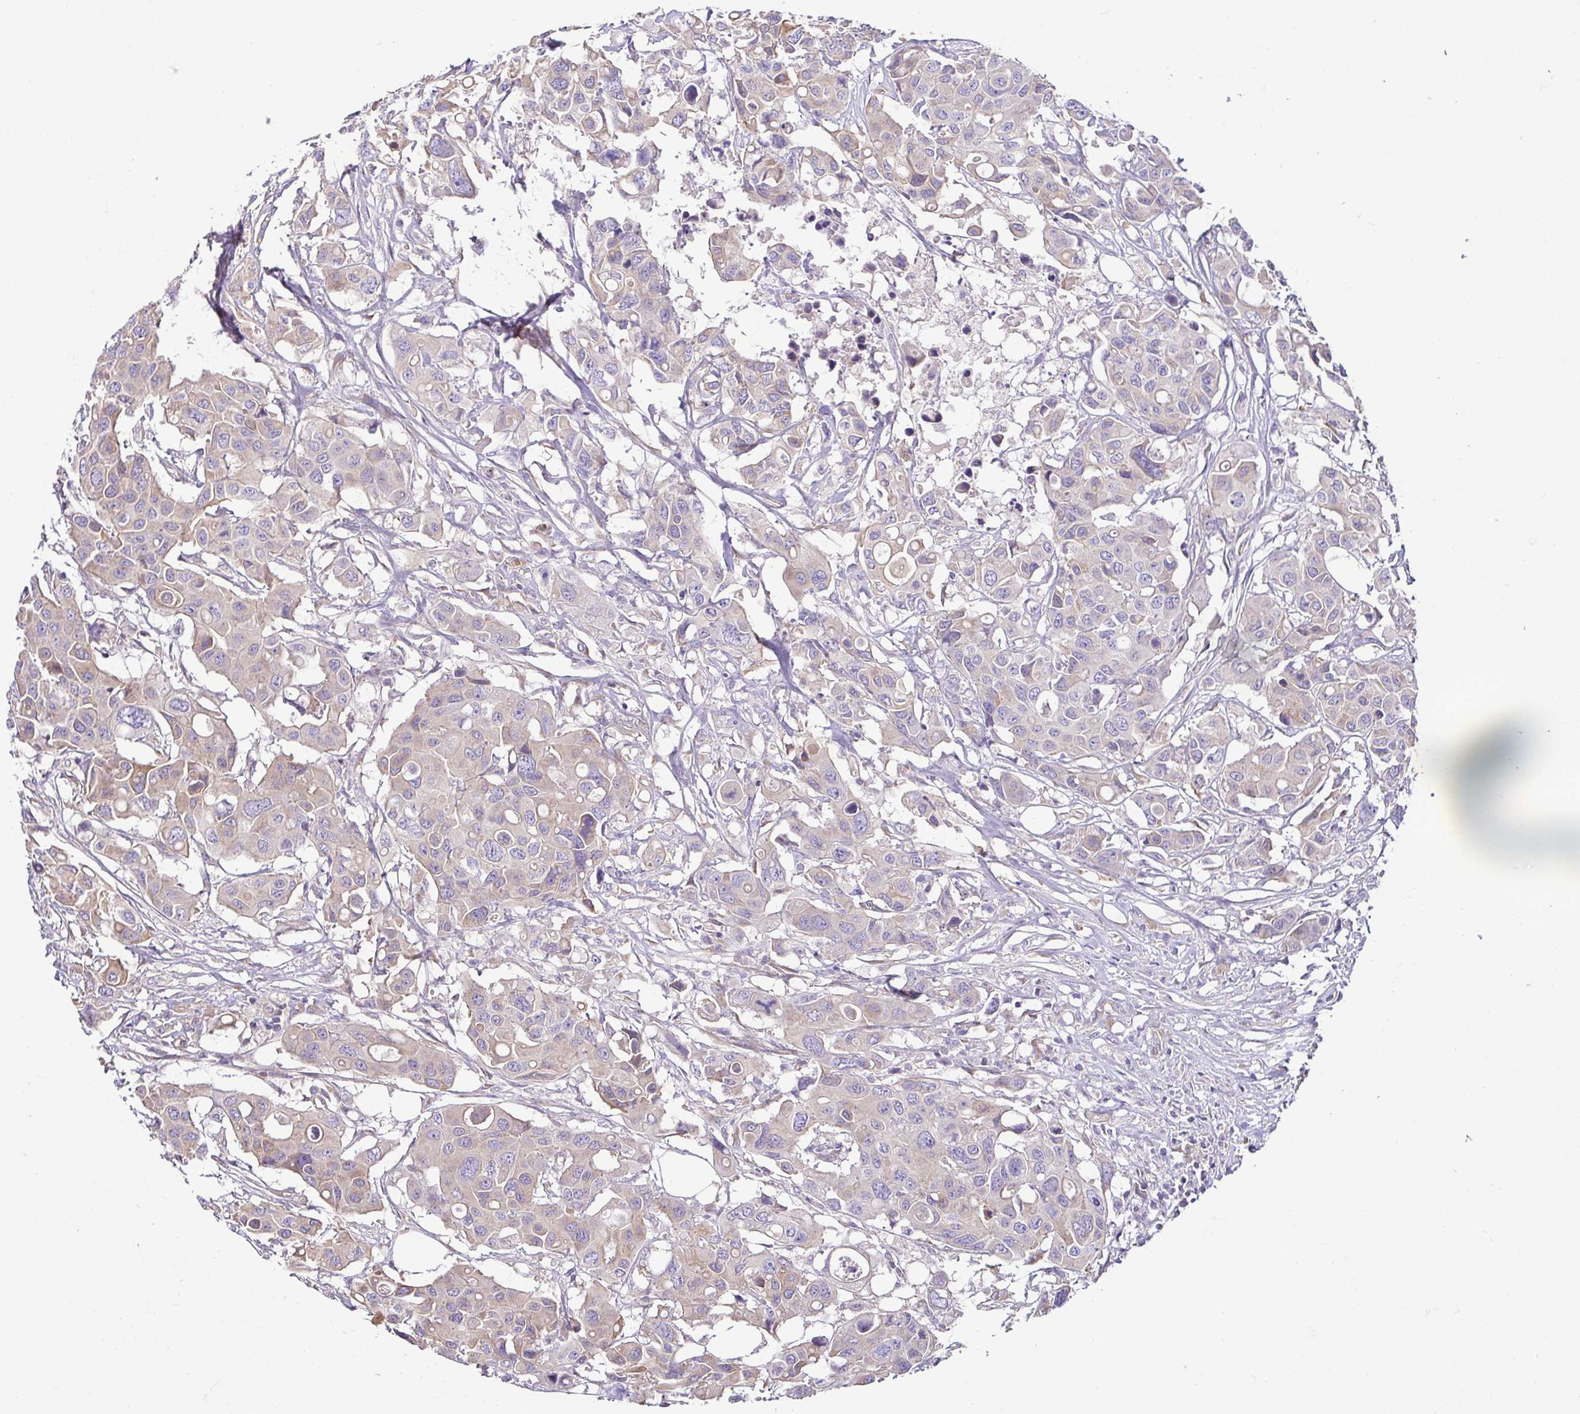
{"staining": {"intensity": "weak", "quantity": "<25%", "location": "cytoplasmic/membranous"}, "tissue": "colorectal cancer", "cell_type": "Tumor cells", "image_type": "cancer", "snomed": [{"axis": "morphology", "description": "Adenocarcinoma, NOS"}, {"axis": "topography", "description": "Colon"}], "caption": "IHC photomicrograph of neoplastic tissue: adenocarcinoma (colorectal) stained with DAB (3,3'-diaminobenzidine) exhibits no significant protein staining in tumor cells. (Stains: DAB (3,3'-diaminobenzidine) IHC with hematoxylin counter stain, Microscopy: brightfield microscopy at high magnification).", "gene": "MYL10", "patient": {"sex": "male", "age": 77}}